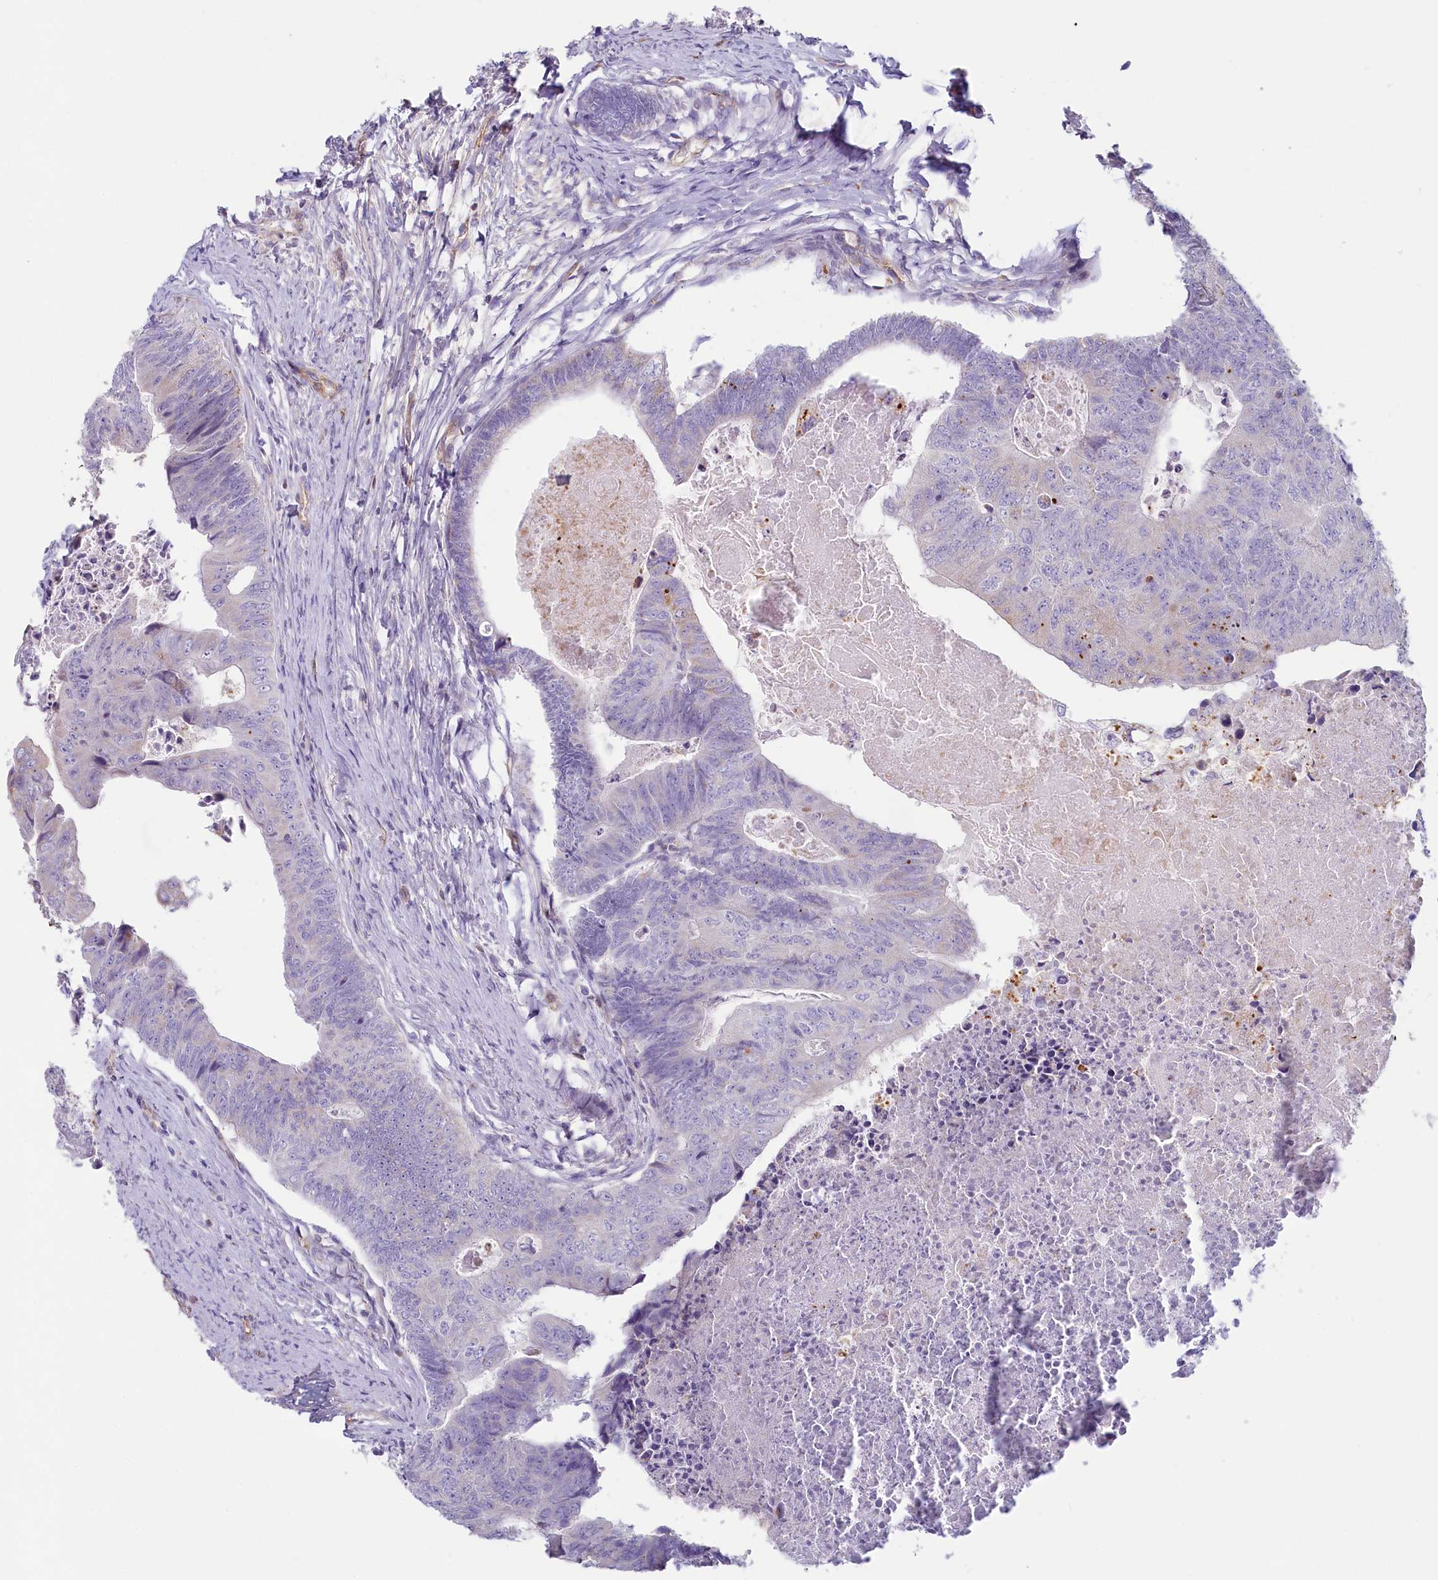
{"staining": {"intensity": "negative", "quantity": "none", "location": "none"}, "tissue": "colorectal cancer", "cell_type": "Tumor cells", "image_type": "cancer", "snomed": [{"axis": "morphology", "description": "Adenocarcinoma, NOS"}, {"axis": "topography", "description": "Colon"}], "caption": "There is no significant expression in tumor cells of colorectal cancer (adenocarcinoma).", "gene": "LMOD3", "patient": {"sex": "female", "age": 67}}